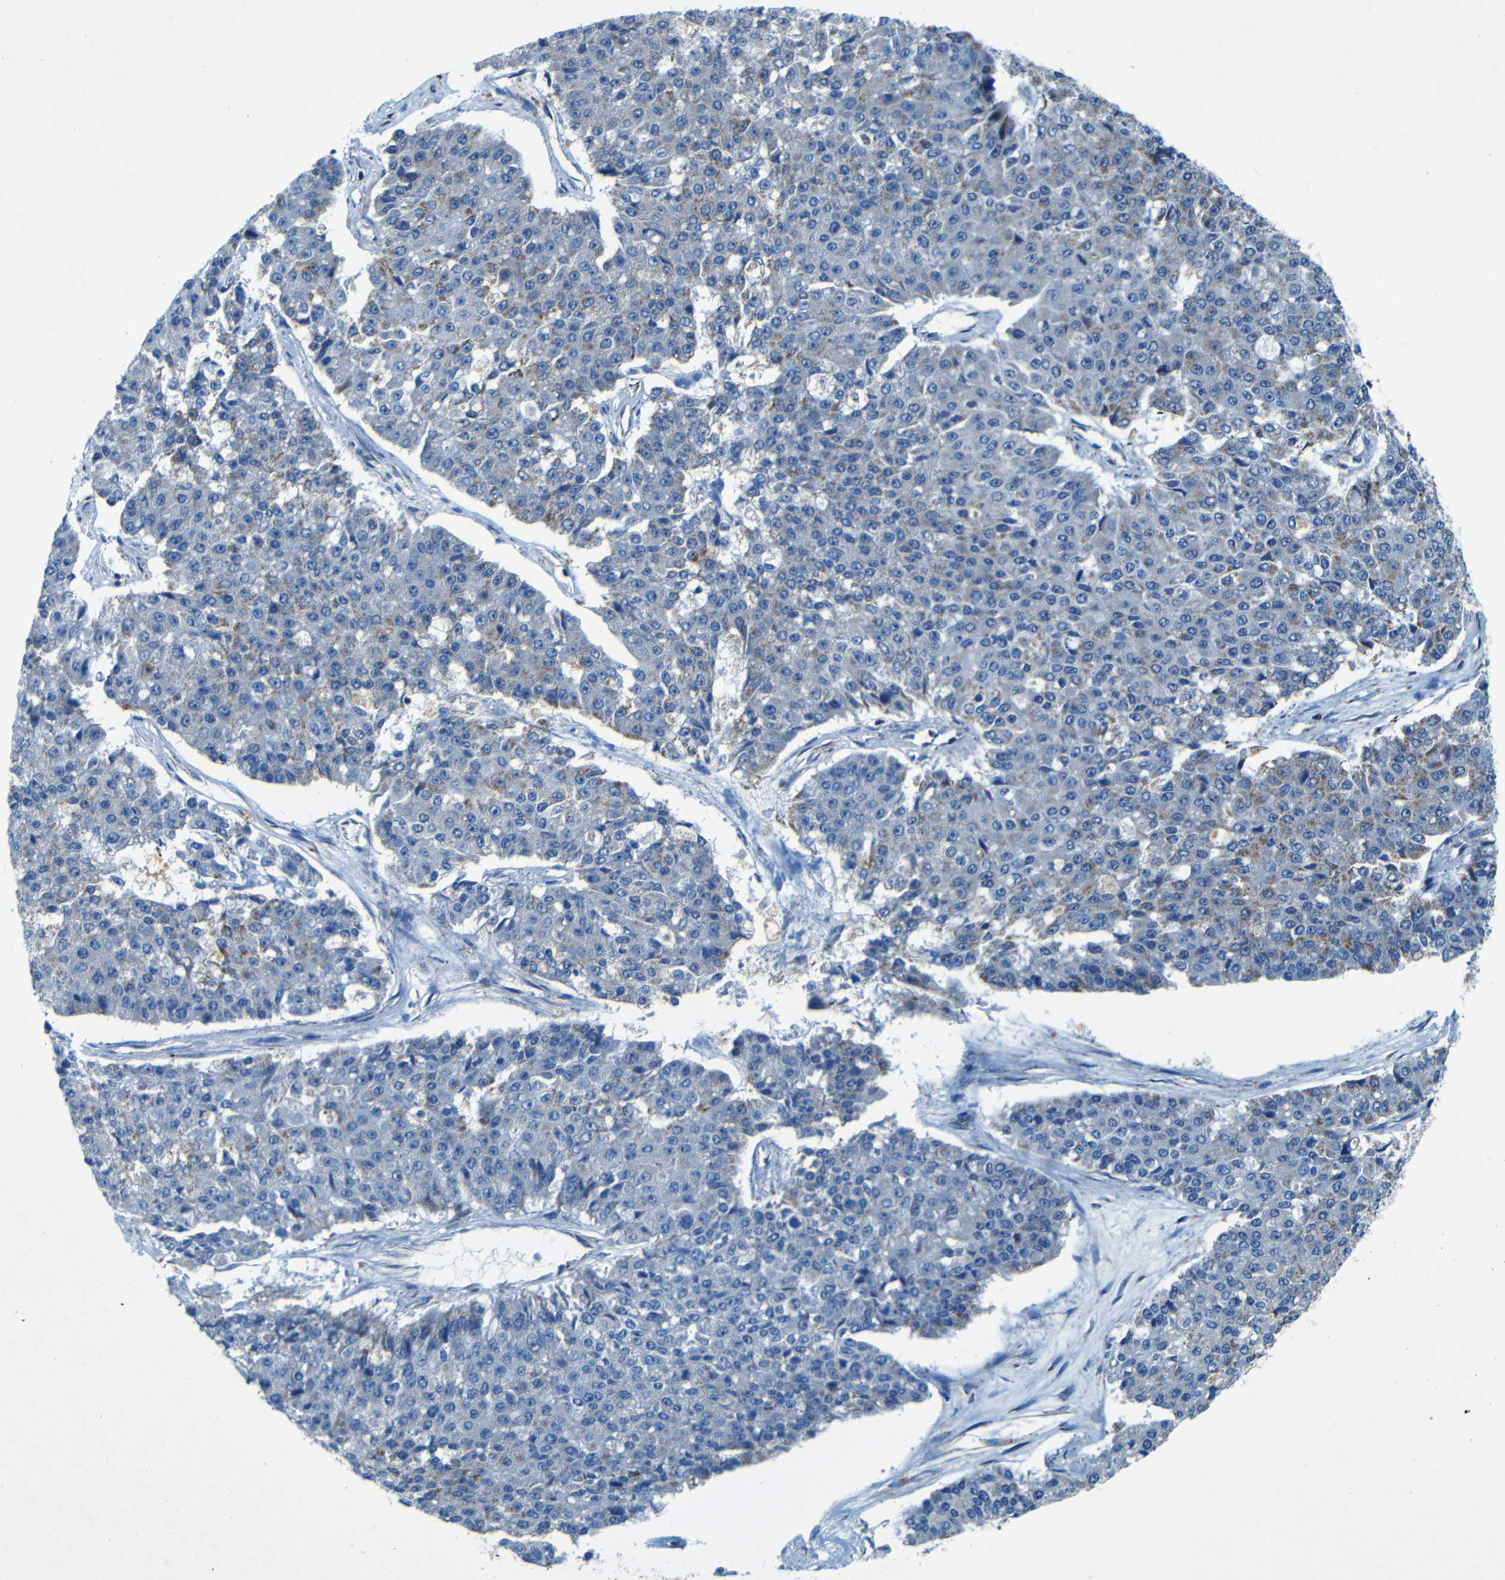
{"staining": {"intensity": "moderate", "quantity": "<25%", "location": "cytoplasmic/membranous"}, "tissue": "pancreatic cancer", "cell_type": "Tumor cells", "image_type": "cancer", "snomed": [{"axis": "morphology", "description": "Adenocarcinoma, NOS"}, {"axis": "topography", "description": "Pancreas"}], "caption": "An image of adenocarcinoma (pancreatic) stained for a protein shows moderate cytoplasmic/membranous brown staining in tumor cells. (brown staining indicates protein expression, while blue staining denotes nuclei).", "gene": "WSCD2", "patient": {"sex": "male", "age": 50}}